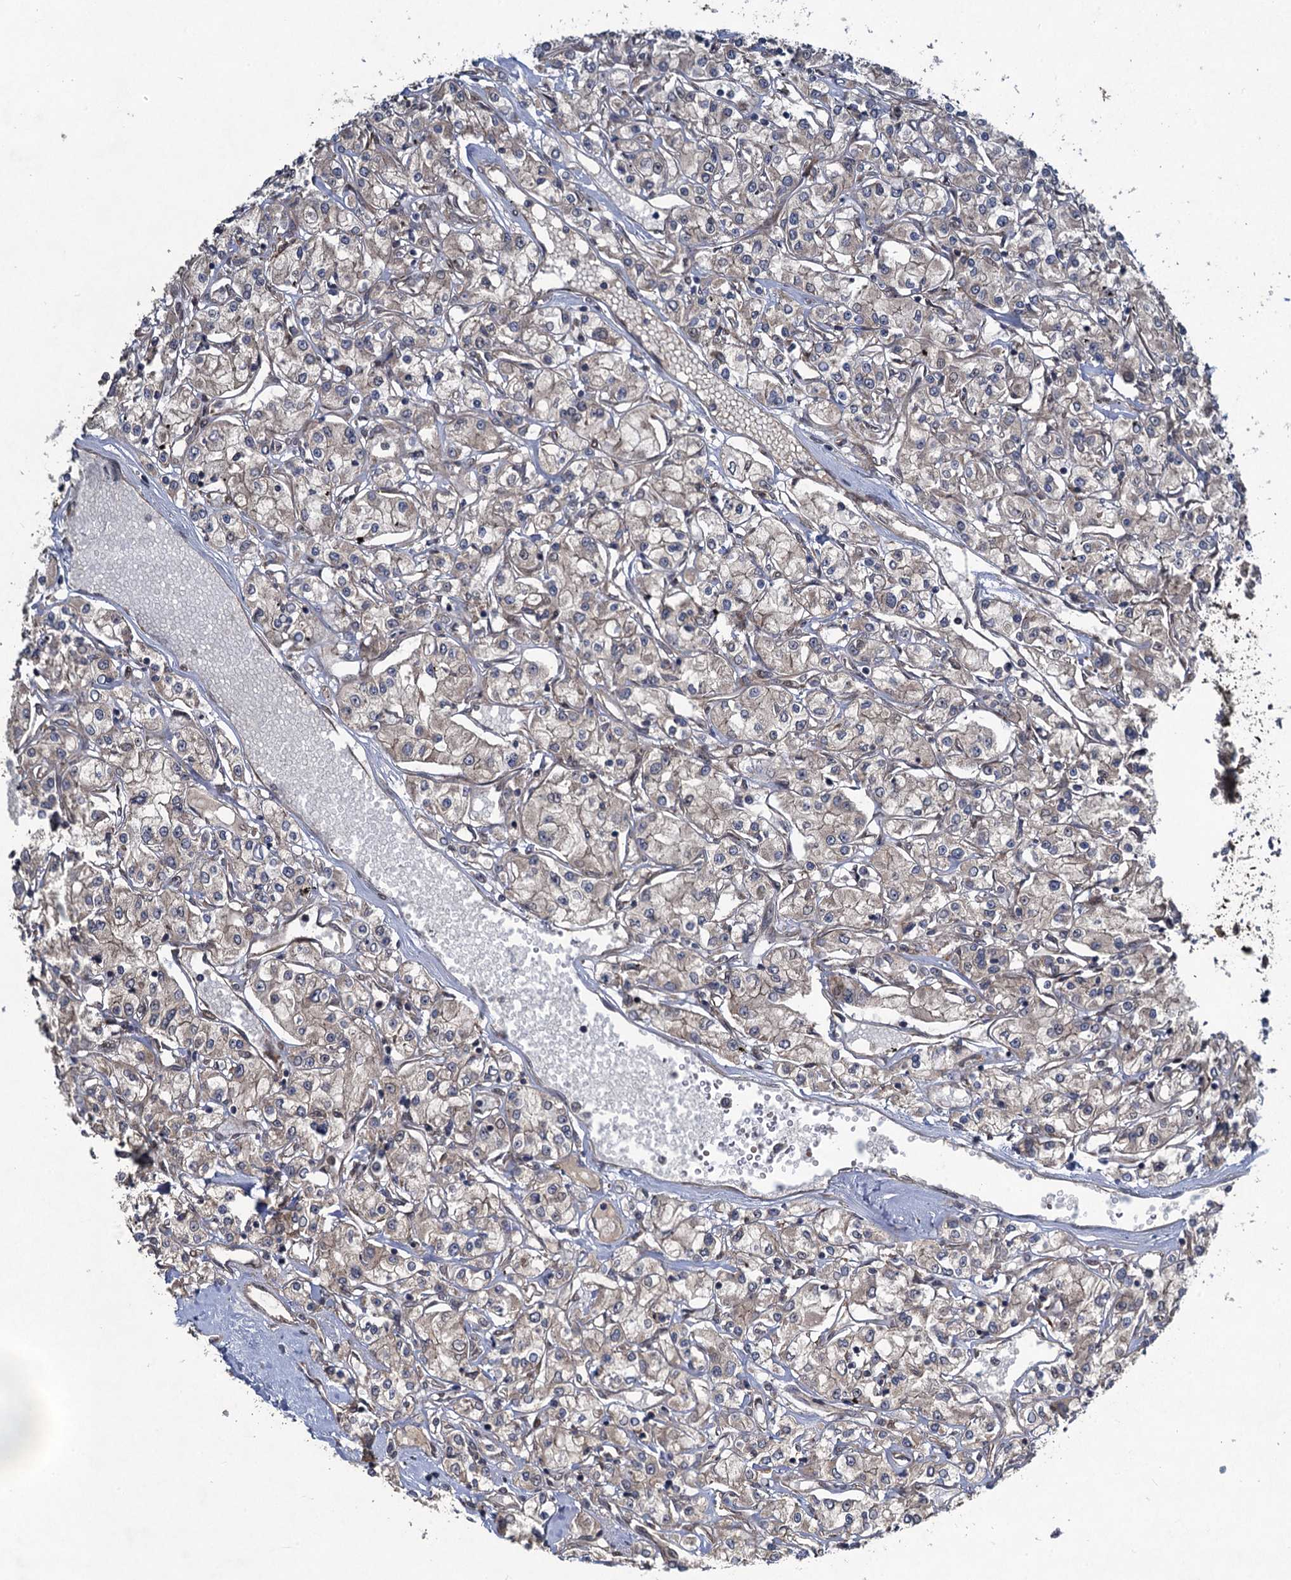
{"staining": {"intensity": "negative", "quantity": "none", "location": "none"}, "tissue": "renal cancer", "cell_type": "Tumor cells", "image_type": "cancer", "snomed": [{"axis": "morphology", "description": "Adenocarcinoma, NOS"}, {"axis": "topography", "description": "Kidney"}], "caption": "A high-resolution histopathology image shows immunohistochemistry (IHC) staining of renal adenocarcinoma, which exhibits no significant expression in tumor cells. The staining was performed using DAB to visualize the protein expression in brown, while the nuclei were stained in blue with hematoxylin (Magnification: 20x).", "gene": "NUDT22", "patient": {"sex": "female", "age": 59}}